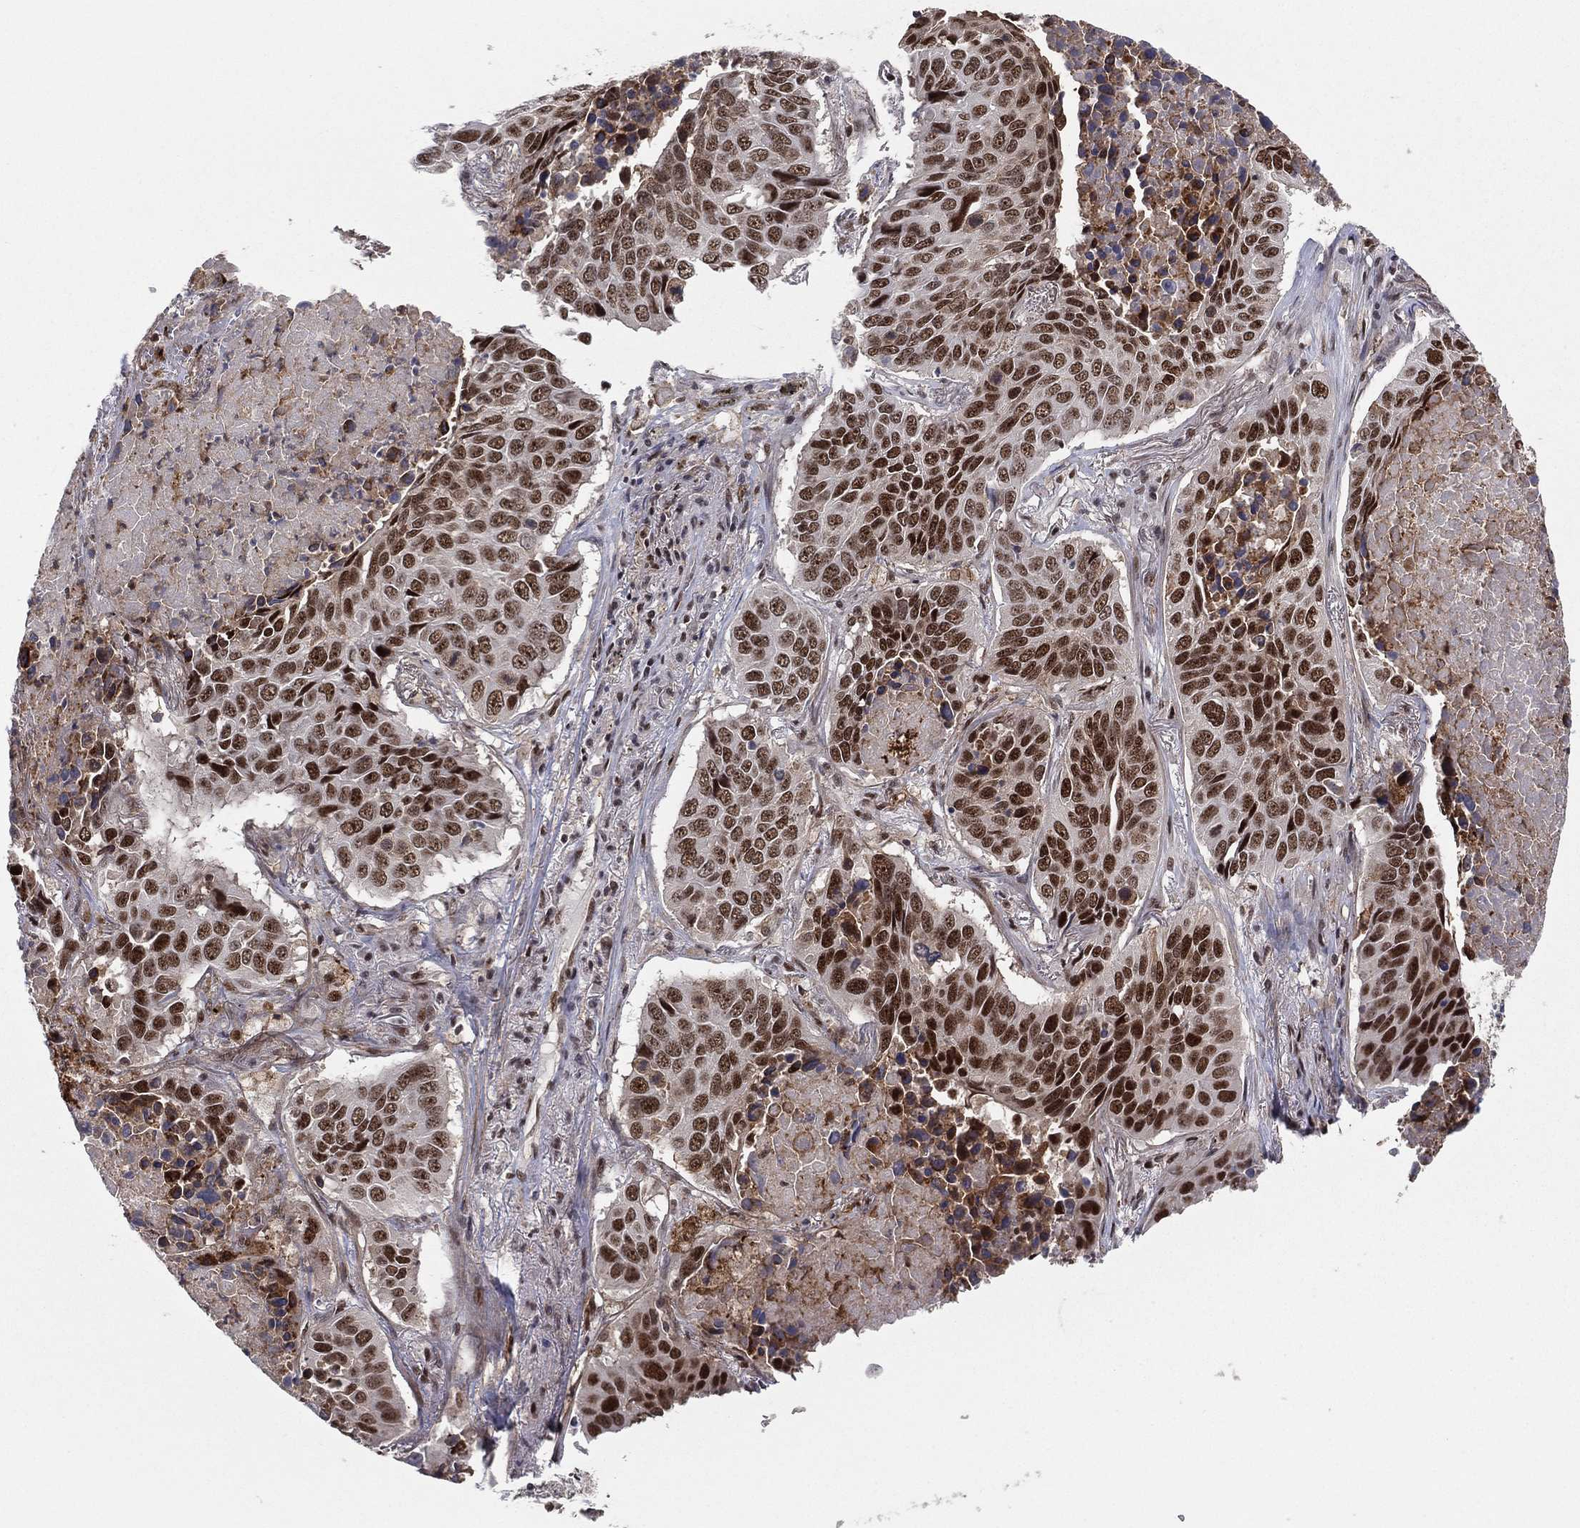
{"staining": {"intensity": "strong", "quantity": "25%-75%", "location": "nuclear"}, "tissue": "lung cancer", "cell_type": "Tumor cells", "image_type": "cancer", "snomed": [{"axis": "morphology", "description": "Normal tissue, NOS"}, {"axis": "morphology", "description": "Squamous cell carcinoma, NOS"}, {"axis": "topography", "description": "Bronchus"}, {"axis": "topography", "description": "Lung"}], "caption": "Protein expression analysis of lung squamous cell carcinoma exhibits strong nuclear expression in about 25%-75% of tumor cells.", "gene": "GPALPP1", "patient": {"sex": "male", "age": 64}}